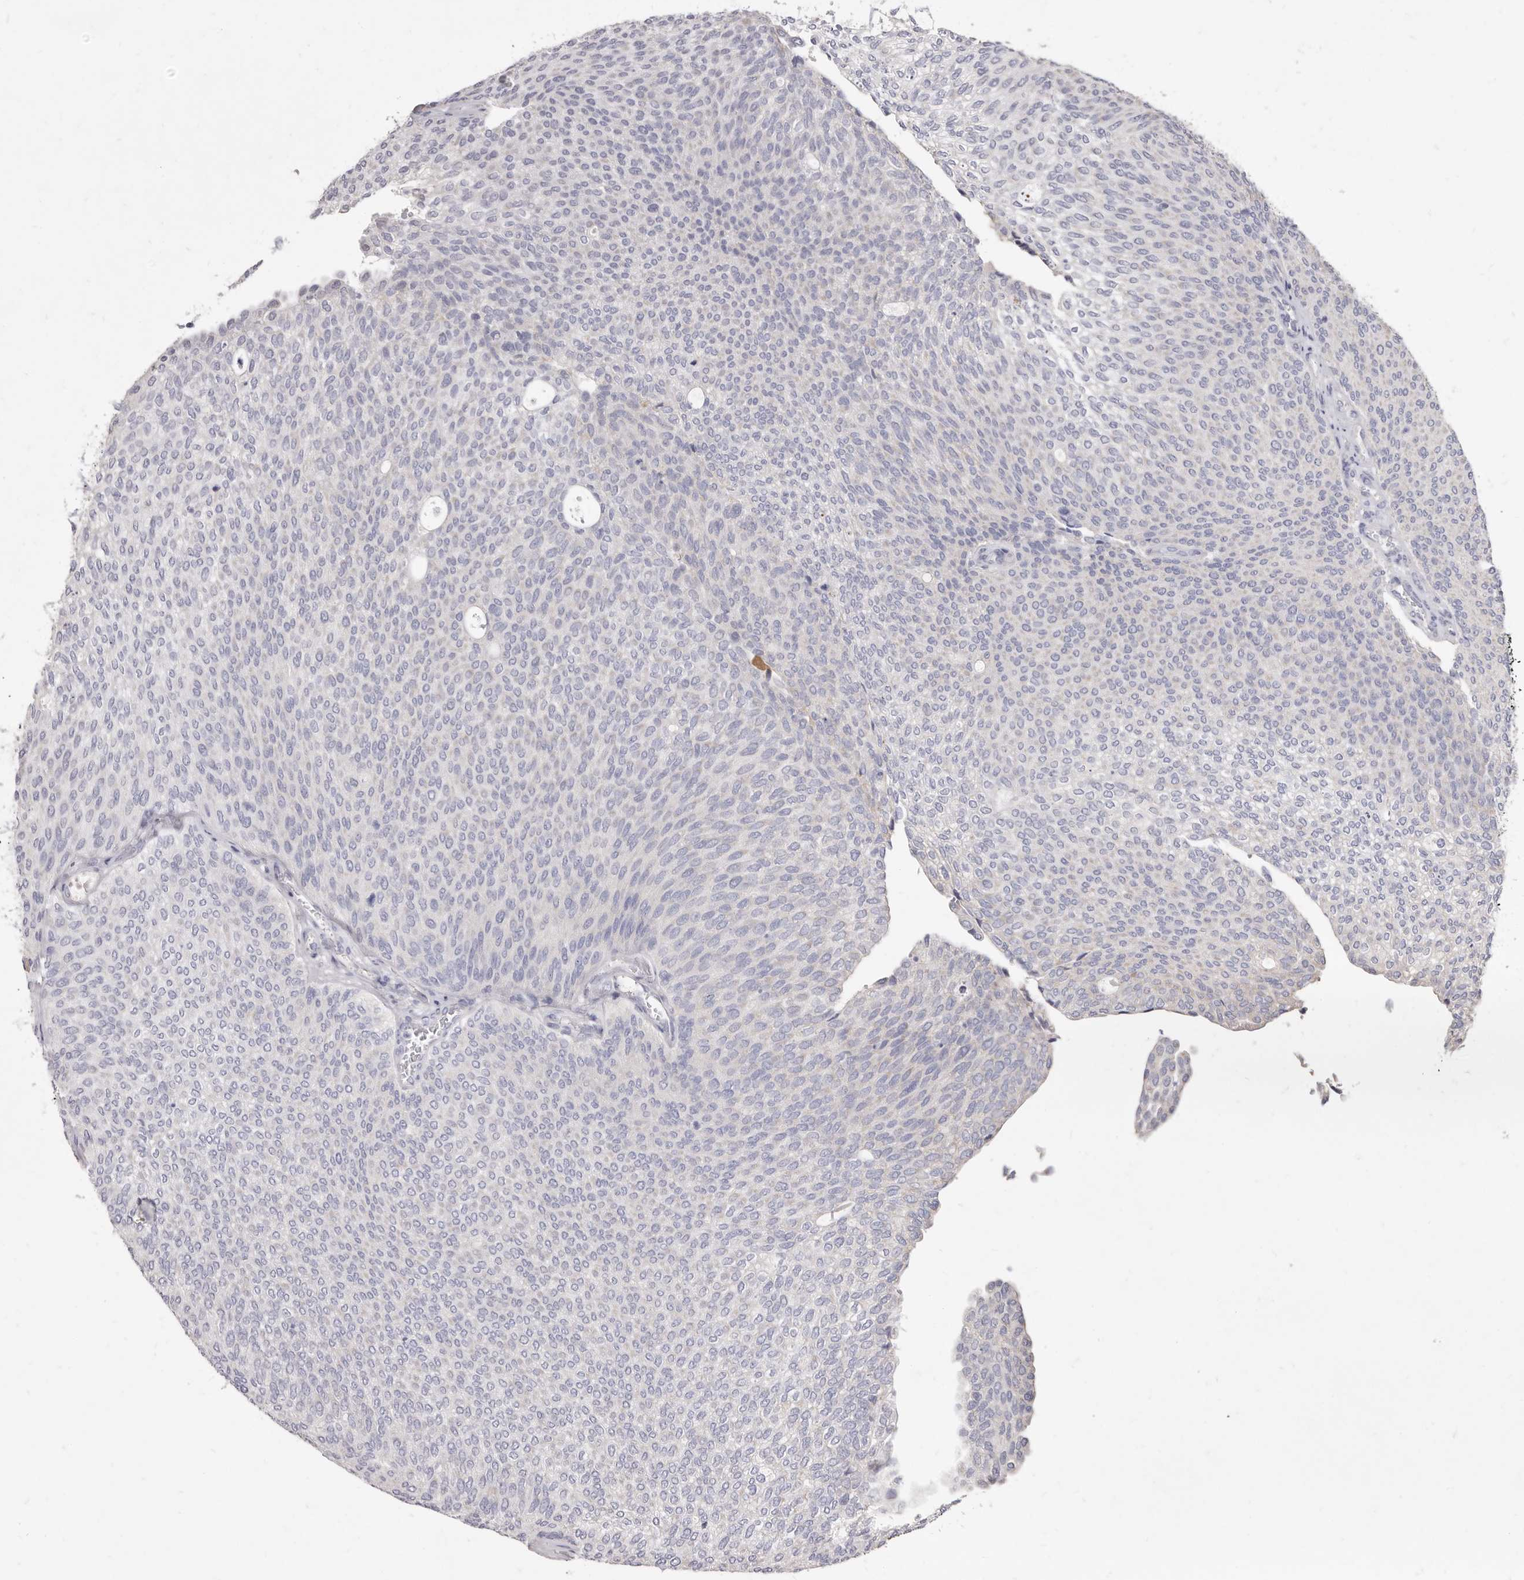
{"staining": {"intensity": "negative", "quantity": "none", "location": "none"}, "tissue": "urothelial cancer", "cell_type": "Tumor cells", "image_type": "cancer", "snomed": [{"axis": "morphology", "description": "Urothelial carcinoma, Low grade"}, {"axis": "topography", "description": "Urinary bladder"}], "caption": "Tumor cells show no significant positivity in urothelial cancer.", "gene": "CYP2E1", "patient": {"sex": "female", "age": 79}}